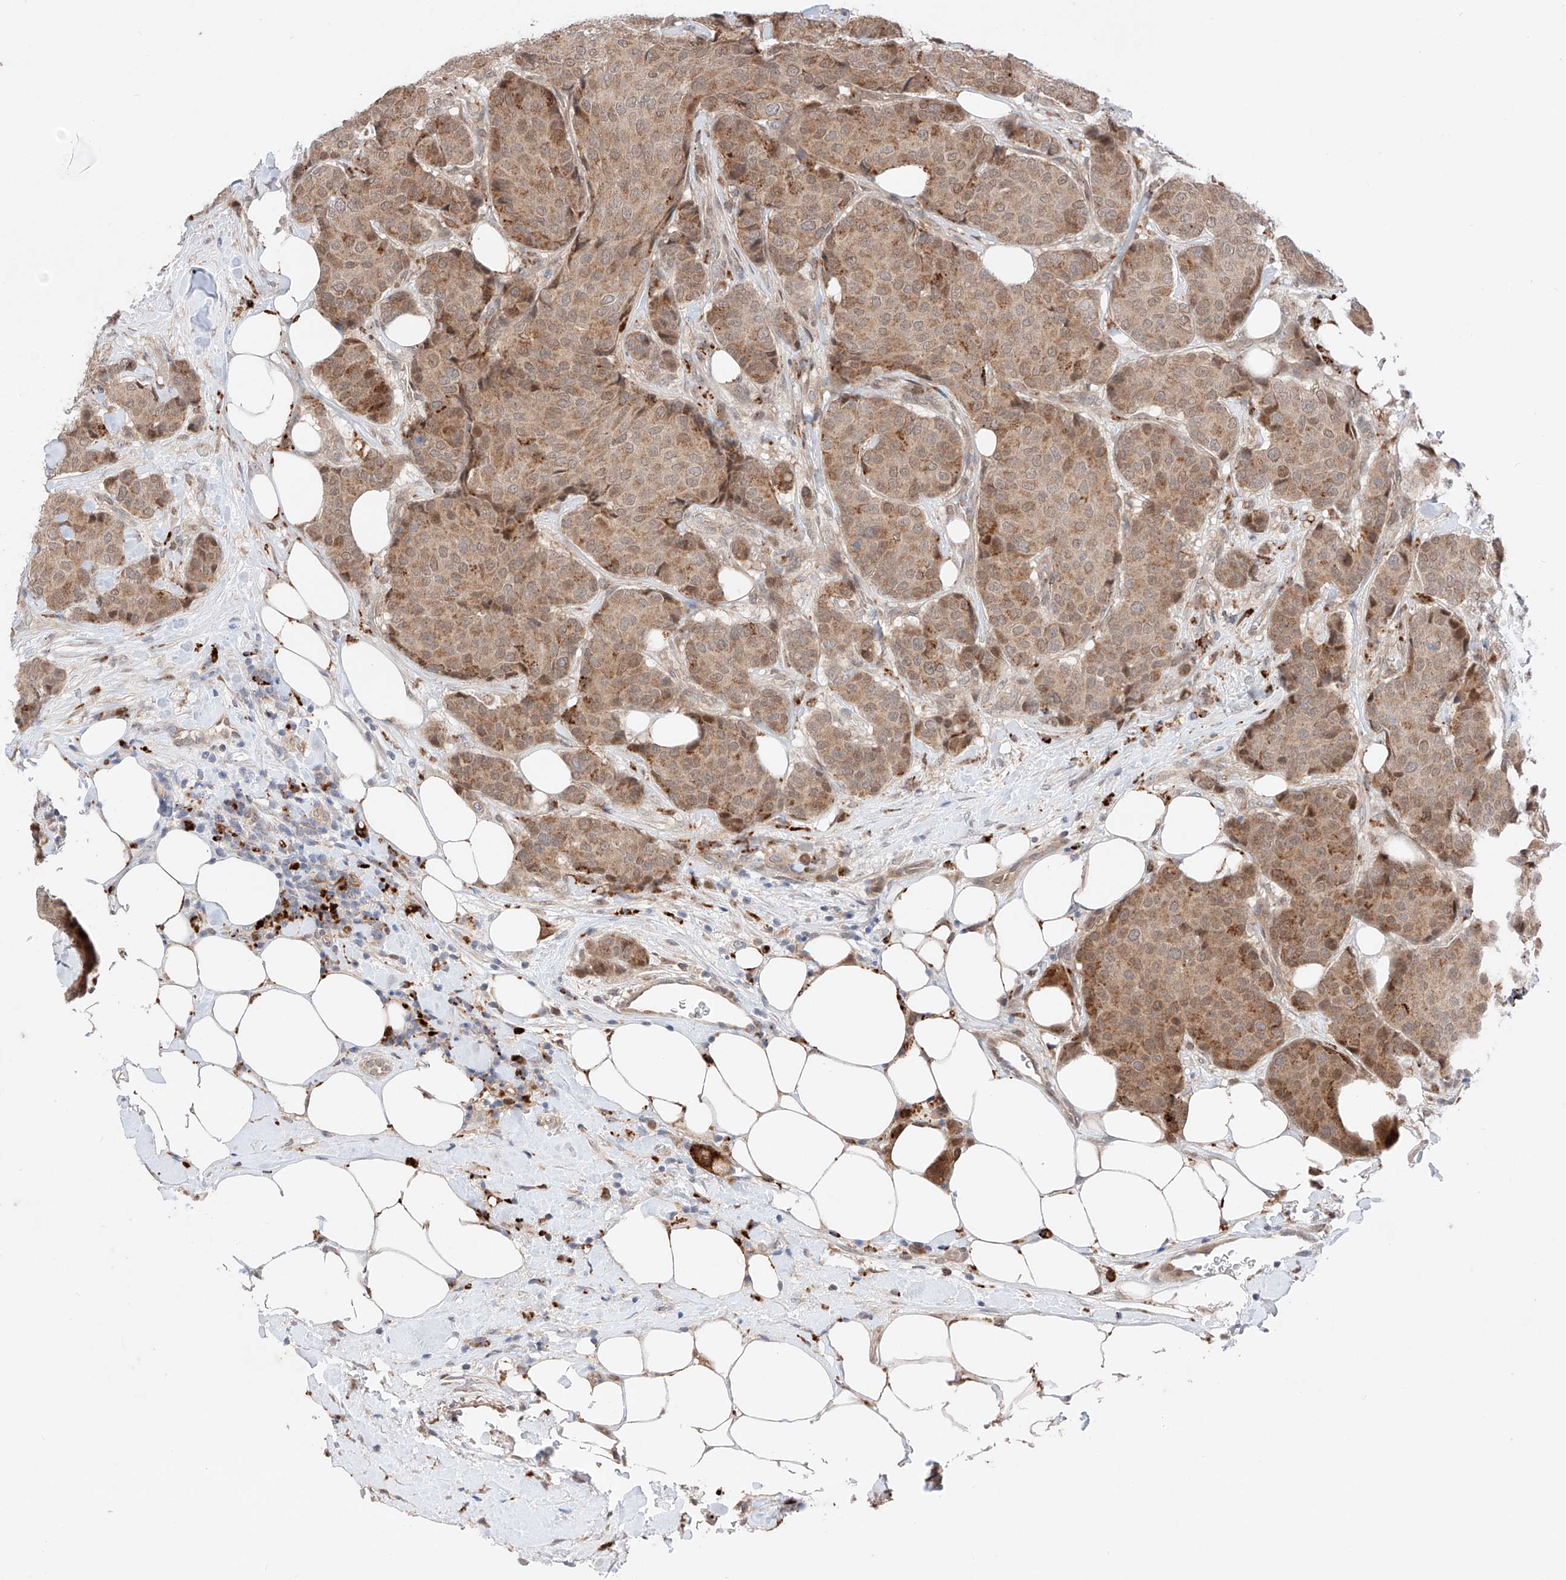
{"staining": {"intensity": "moderate", "quantity": ">75%", "location": "cytoplasmic/membranous"}, "tissue": "breast cancer", "cell_type": "Tumor cells", "image_type": "cancer", "snomed": [{"axis": "morphology", "description": "Duct carcinoma"}, {"axis": "topography", "description": "Breast"}], "caption": "DAB immunohistochemical staining of human breast infiltrating ductal carcinoma shows moderate cytoplasmic/membranous protein staining in about >75% of tumor cells.", "gene": "GCNT1", "patient": {"sex": "female", "age": 75}}